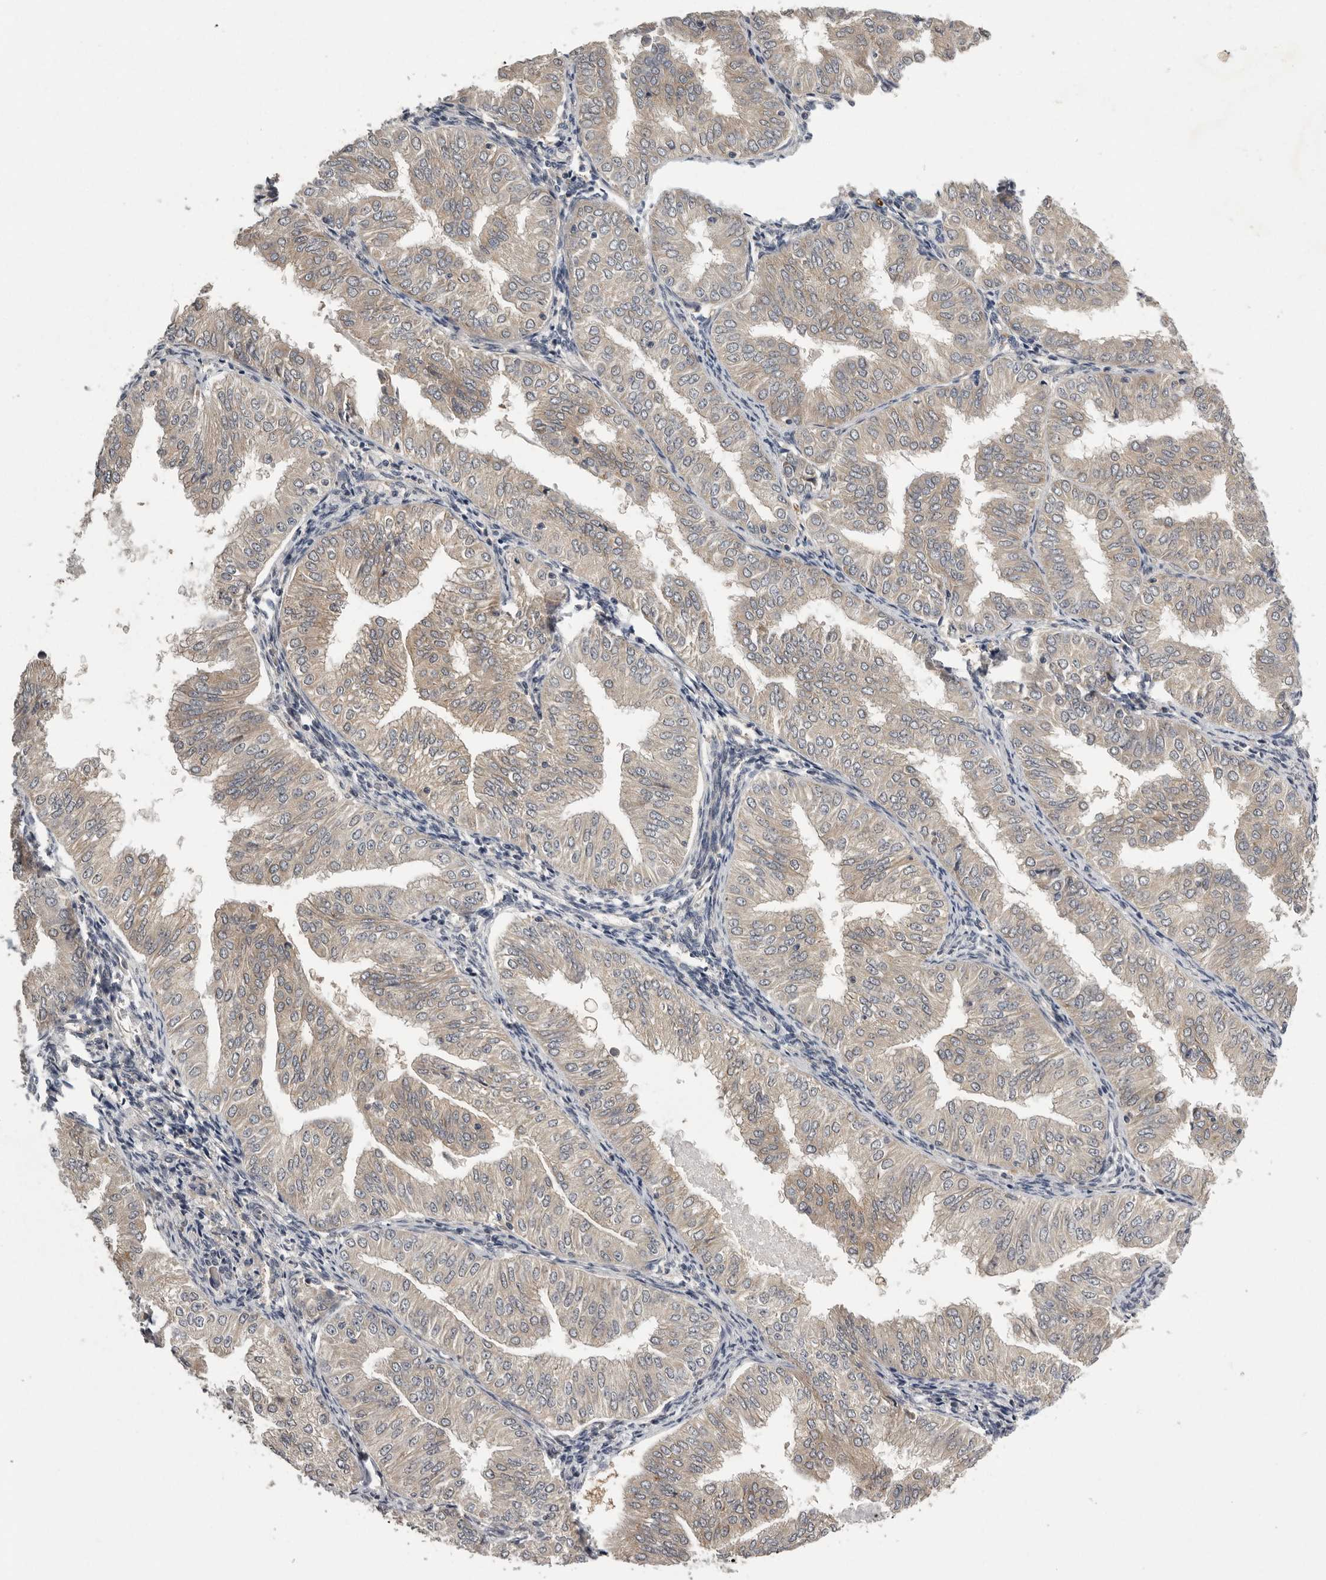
{"staining": {"intensity": "weak", "quantity": "<25%", "location": "cytoplasmic/membranous"}, "tissue": "endometrial cancer", "cell_type": "Tumor cells", "image_type": "cancer", "snomed": [{"axis": "morphology", "description": "Normal tissue, NOS"}, {"axis": "morphology", "description": "Adenocarcinoma, NOS"}, {"axis": "topography", "description": "Endometrium"}], "caption": "Tumor cells are negative for protein expression in human adenocarcinoma (endometrial).", "gene": "RALGPS2", "patient": {"sex": "female", "age": 53}}